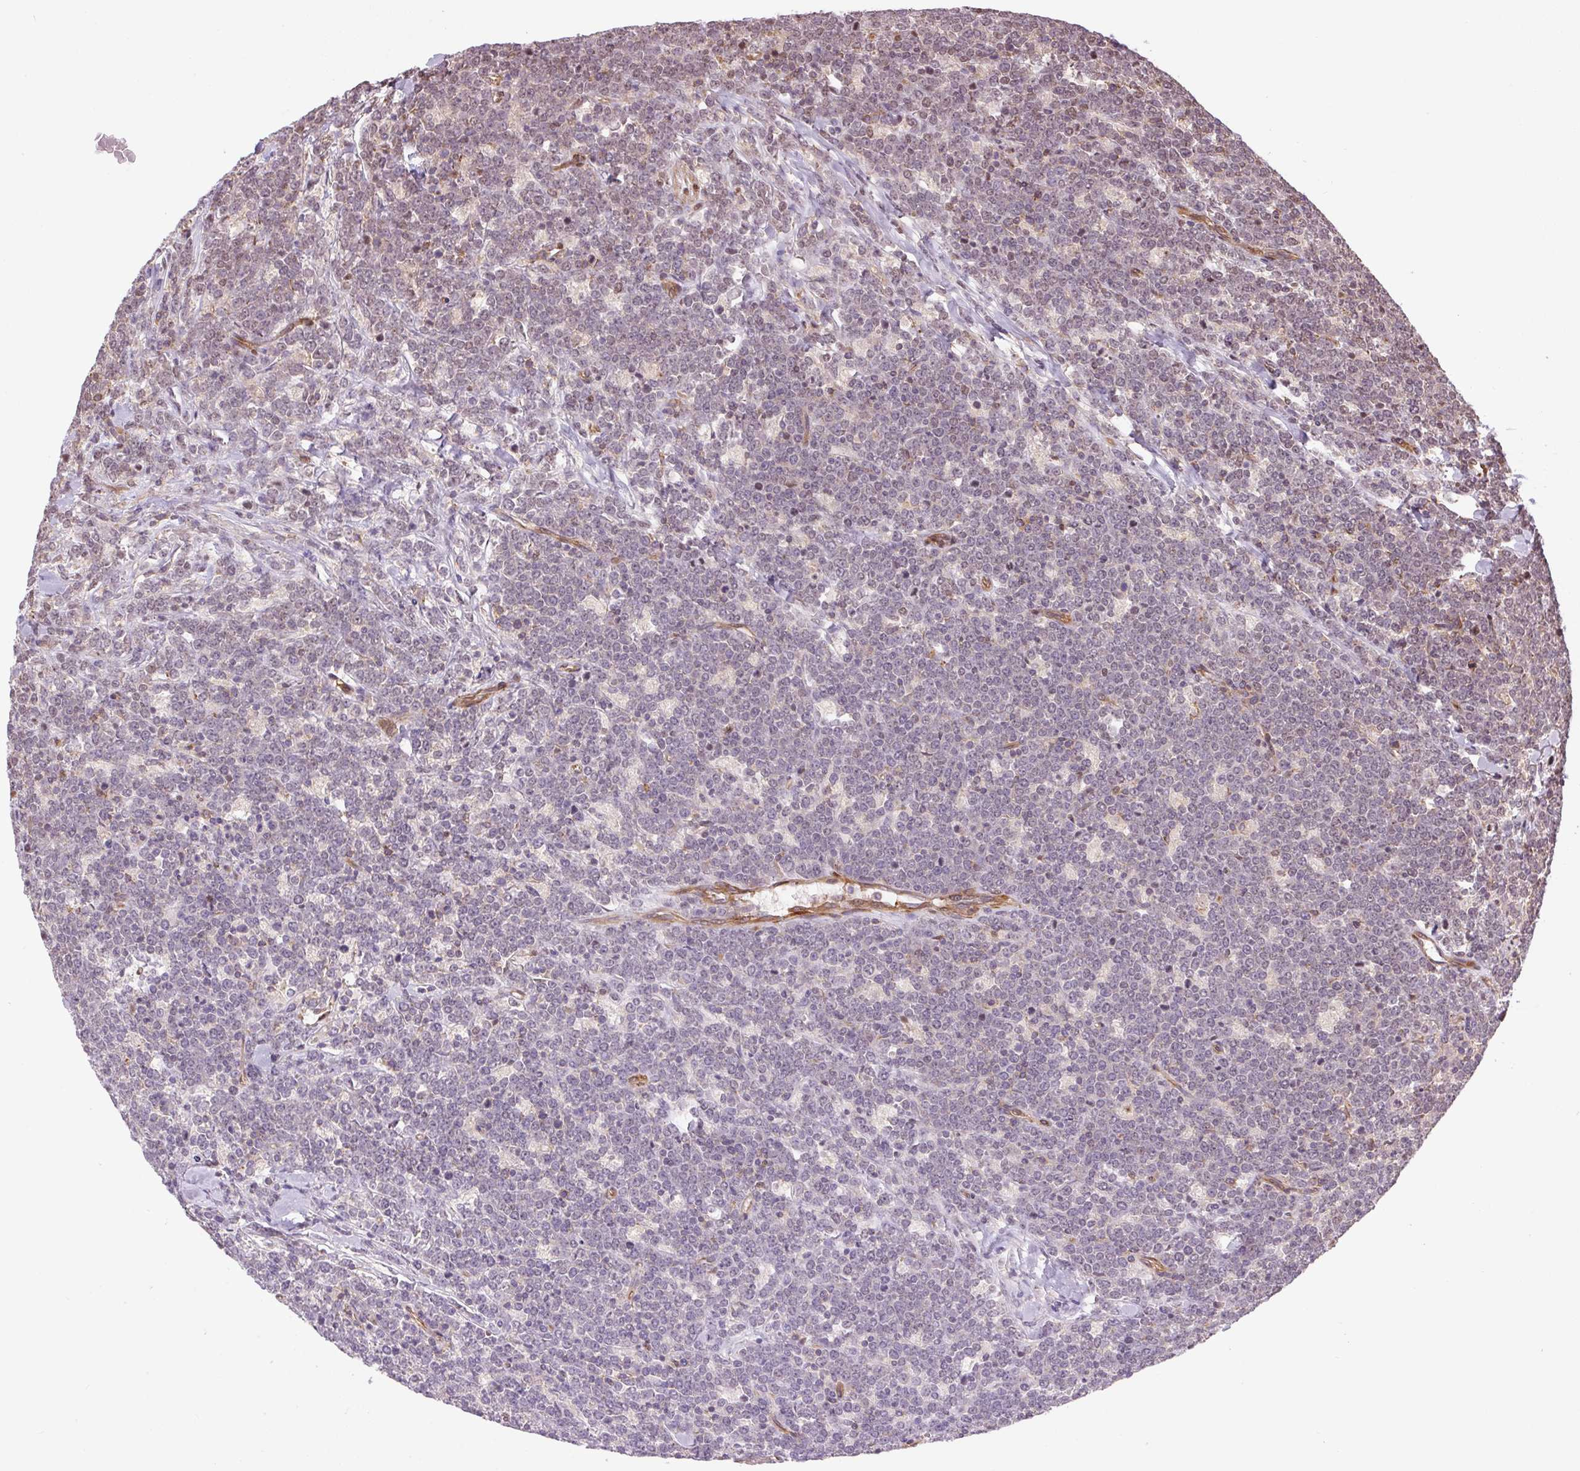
{"staining": {"intensity": "negative", "quantity": "none", "location": "none"}, "tissue": "lymphoma", "cell_type": "Tumor cells", "image_type": "cancer", "snomed": [{"axis": "morphology", "description": "Malignant lymphoma, non-Hodgkin's type, High grade"}, {"axis": "topography", "description": "Small intestine"}], "caption": "DAB immunohistochemical staining of human lymphoma reveals no significant positivity in tumor cells.", "gene": "SEPTIN10", "patient": {"sex": "male", "age": 8}}